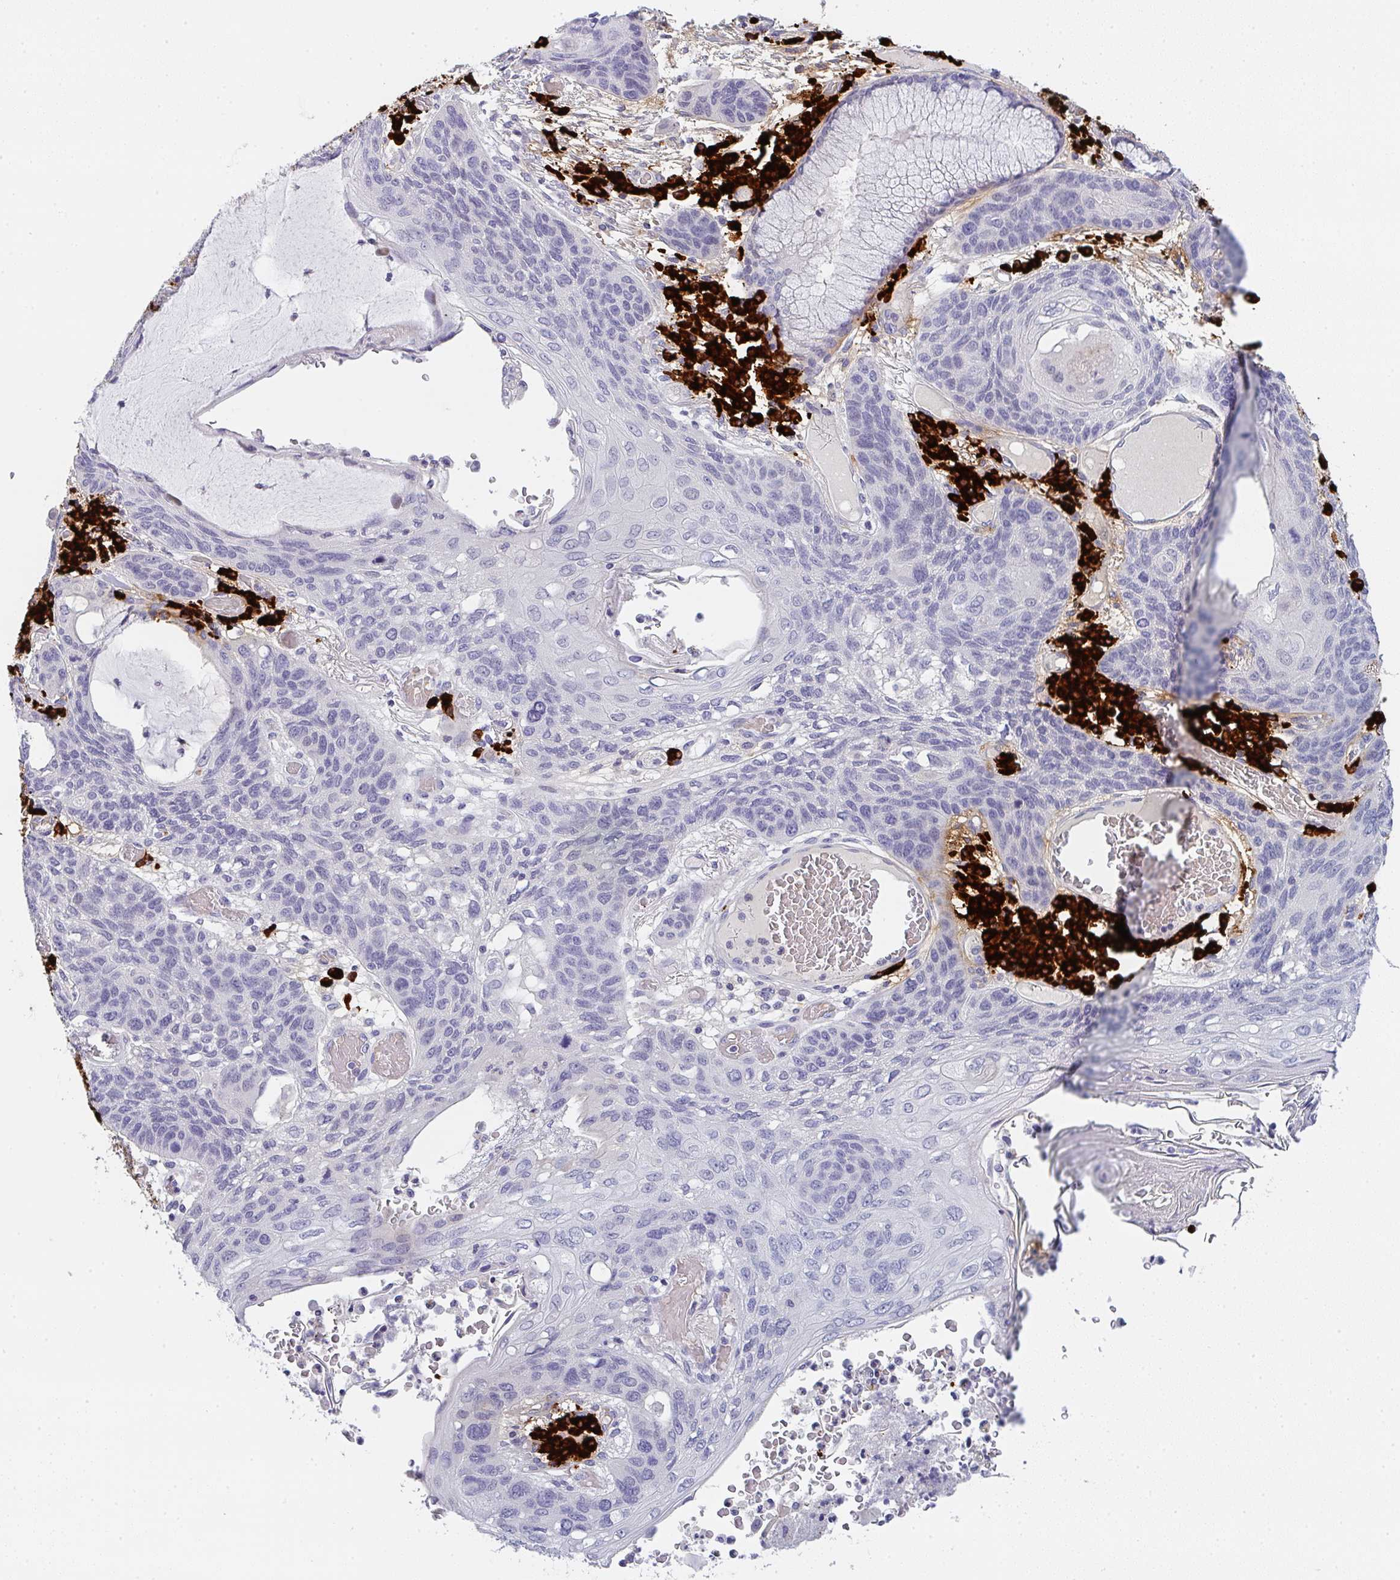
{"staining": {"intensity": "negative", "quantity": "none", "location": "none"}, "tissue": "lung cancer", "cell_type": "Tumor cells", "image_type": "cancer", "snomed": [{"axis": "morphology", "description": "Squamous cell carcinoma, NOS"}, {"axis": "morphology", "description": "Squamous cell carcinoma, metastatic, NOS"}, {"axis": "topography", "description": "Lymph node"}, {"axis": "topography", "description": "Lung"}], "caption": "Tumor cells are negative for brown protein staining in lung cancer.", "gene": "CACNA1S", "patient": {"sex": "male", "age": 41}}